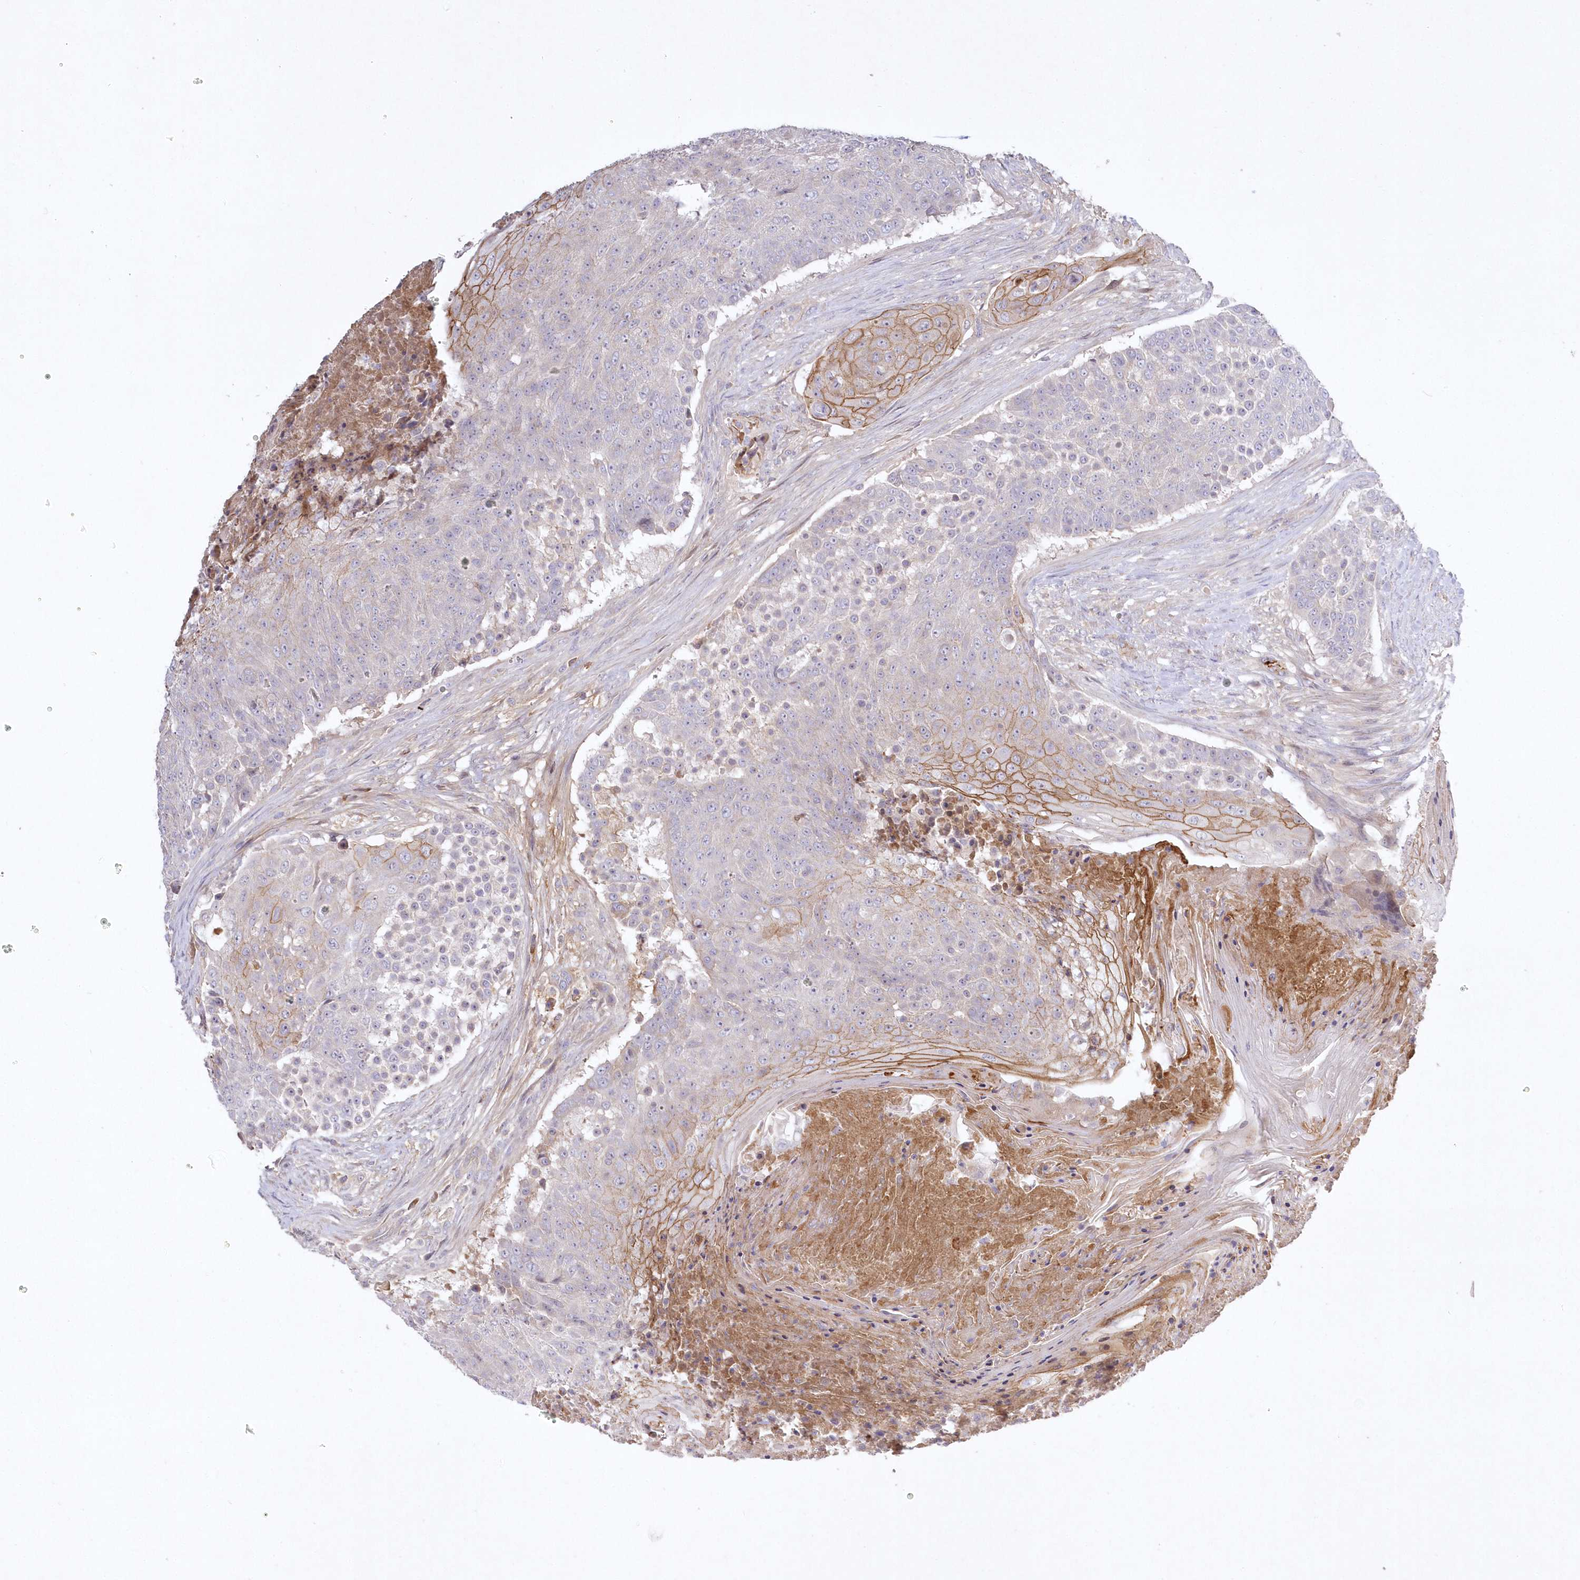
{"staining": {"intensity": "moderate", "quantity": "<25%", "location": "cytoplasmic/membranous"}, "tissue": "urothelial cancer", "cell_type": "Tumor cells", "image_type": "cancer", "snomed": [{"axis": "morphology", "description": "Urothelial carcinoma, High grade"}, {"axis": "topography", "description": "Urinary bladder"}], "caption": "The micrograph demonstrates staining of urothelial cancer, revealing moderate cytoplasmic/membranous protein positivity (brown color) within tumor cells.", "gene": "WBP1L", "patient": {"sex": "female", "age": 63}}